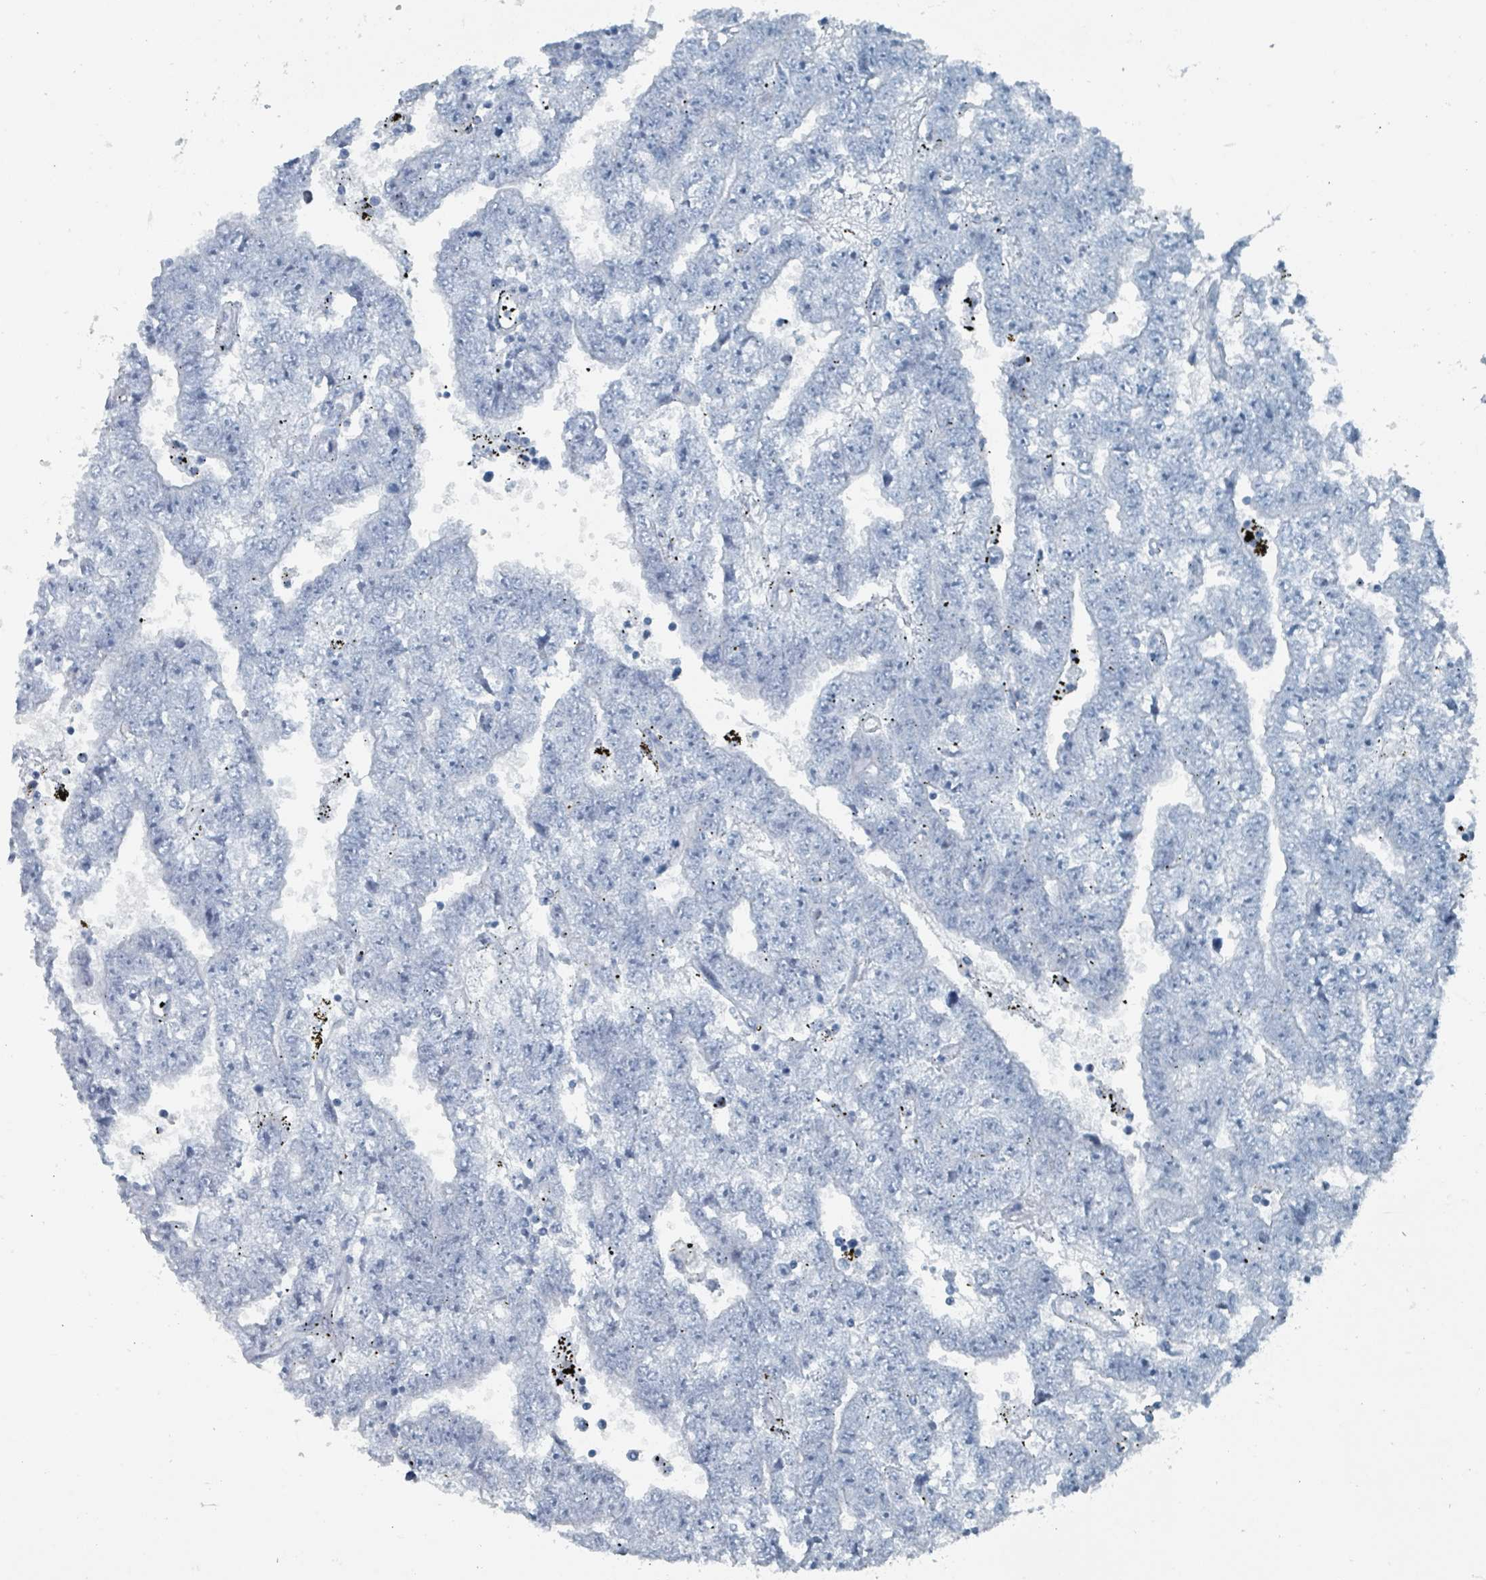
{"staining": {"intensity": "negative", "quantity": "none", "location": "none"}, "tissue": "testis cancer", "cell_type": "Tumor cells", "image_type": "cancer", "snomed": [{"axis": "morphology", "description": "Carcinoma, Embryonal, NOS"}, {"axis": "topography", "description": "Testis"}], "caption": "Tumor cells show no significant protein staining in testis cancer. Nuclei are stained in blue.", "gene": "GAMT", "patient": {"sex": "male", "age": 25}}